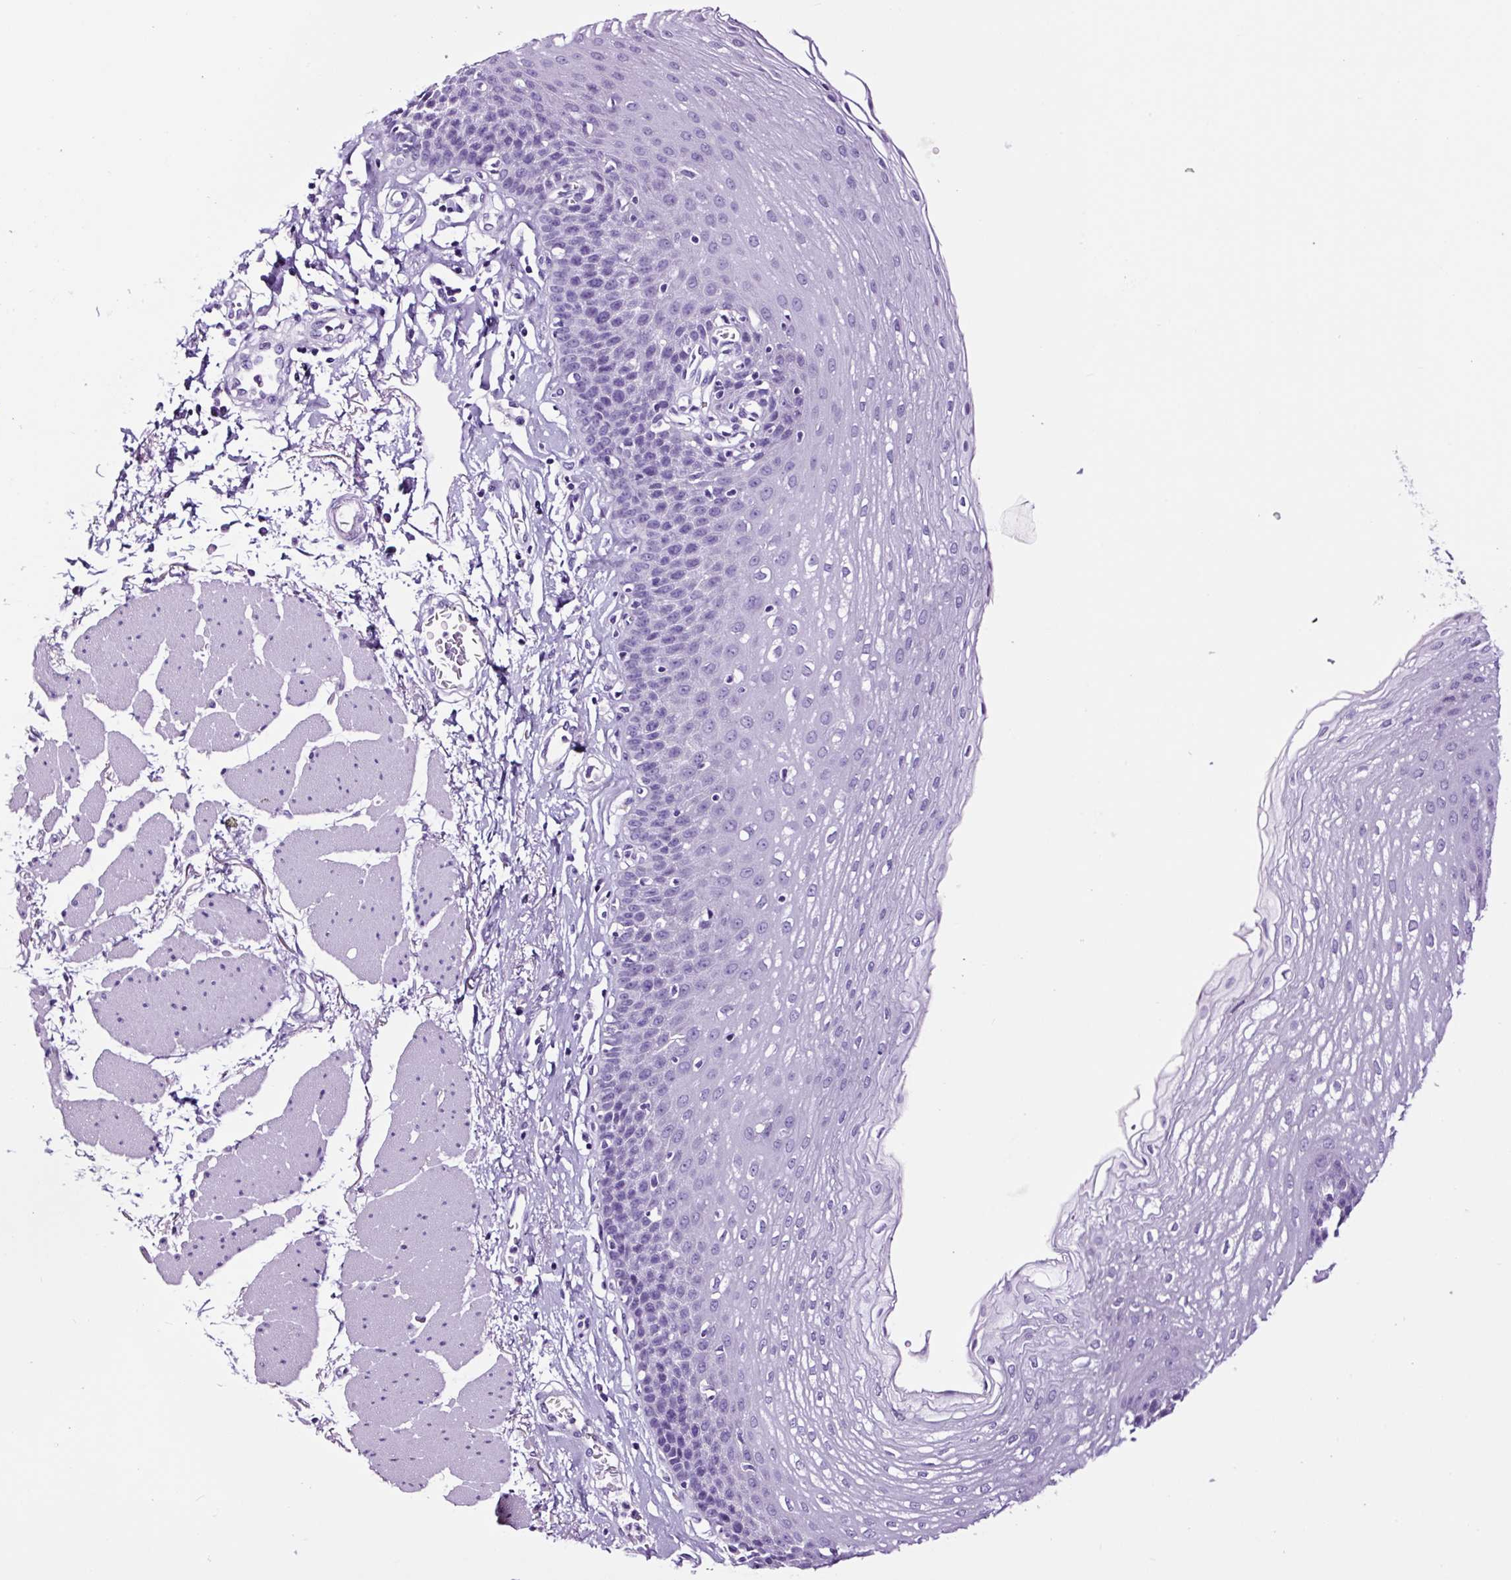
{"staining": {"intensity": "negative", "quantity": "none", "location": "none"}, "tissue": "esophagus", "cell_type": "Squamous epithelial cells", "image_type": "normal", "snomed": [{"axis": "morphology", "description": "Normal tissue, NOS"}, {"axis": "topography", "description": "Esophagus"}], "caption": "Immunohistochemistry micrograph of unremarkable esophagus: esophagus stained with DAB reveals no significant protein expression in squamous epithelial cells. (DAB (3,3'-diaminobenzidine) IHC, high magnification).", "gene": "FBXL7", "patient": {"sex": "female", "age": 81}}